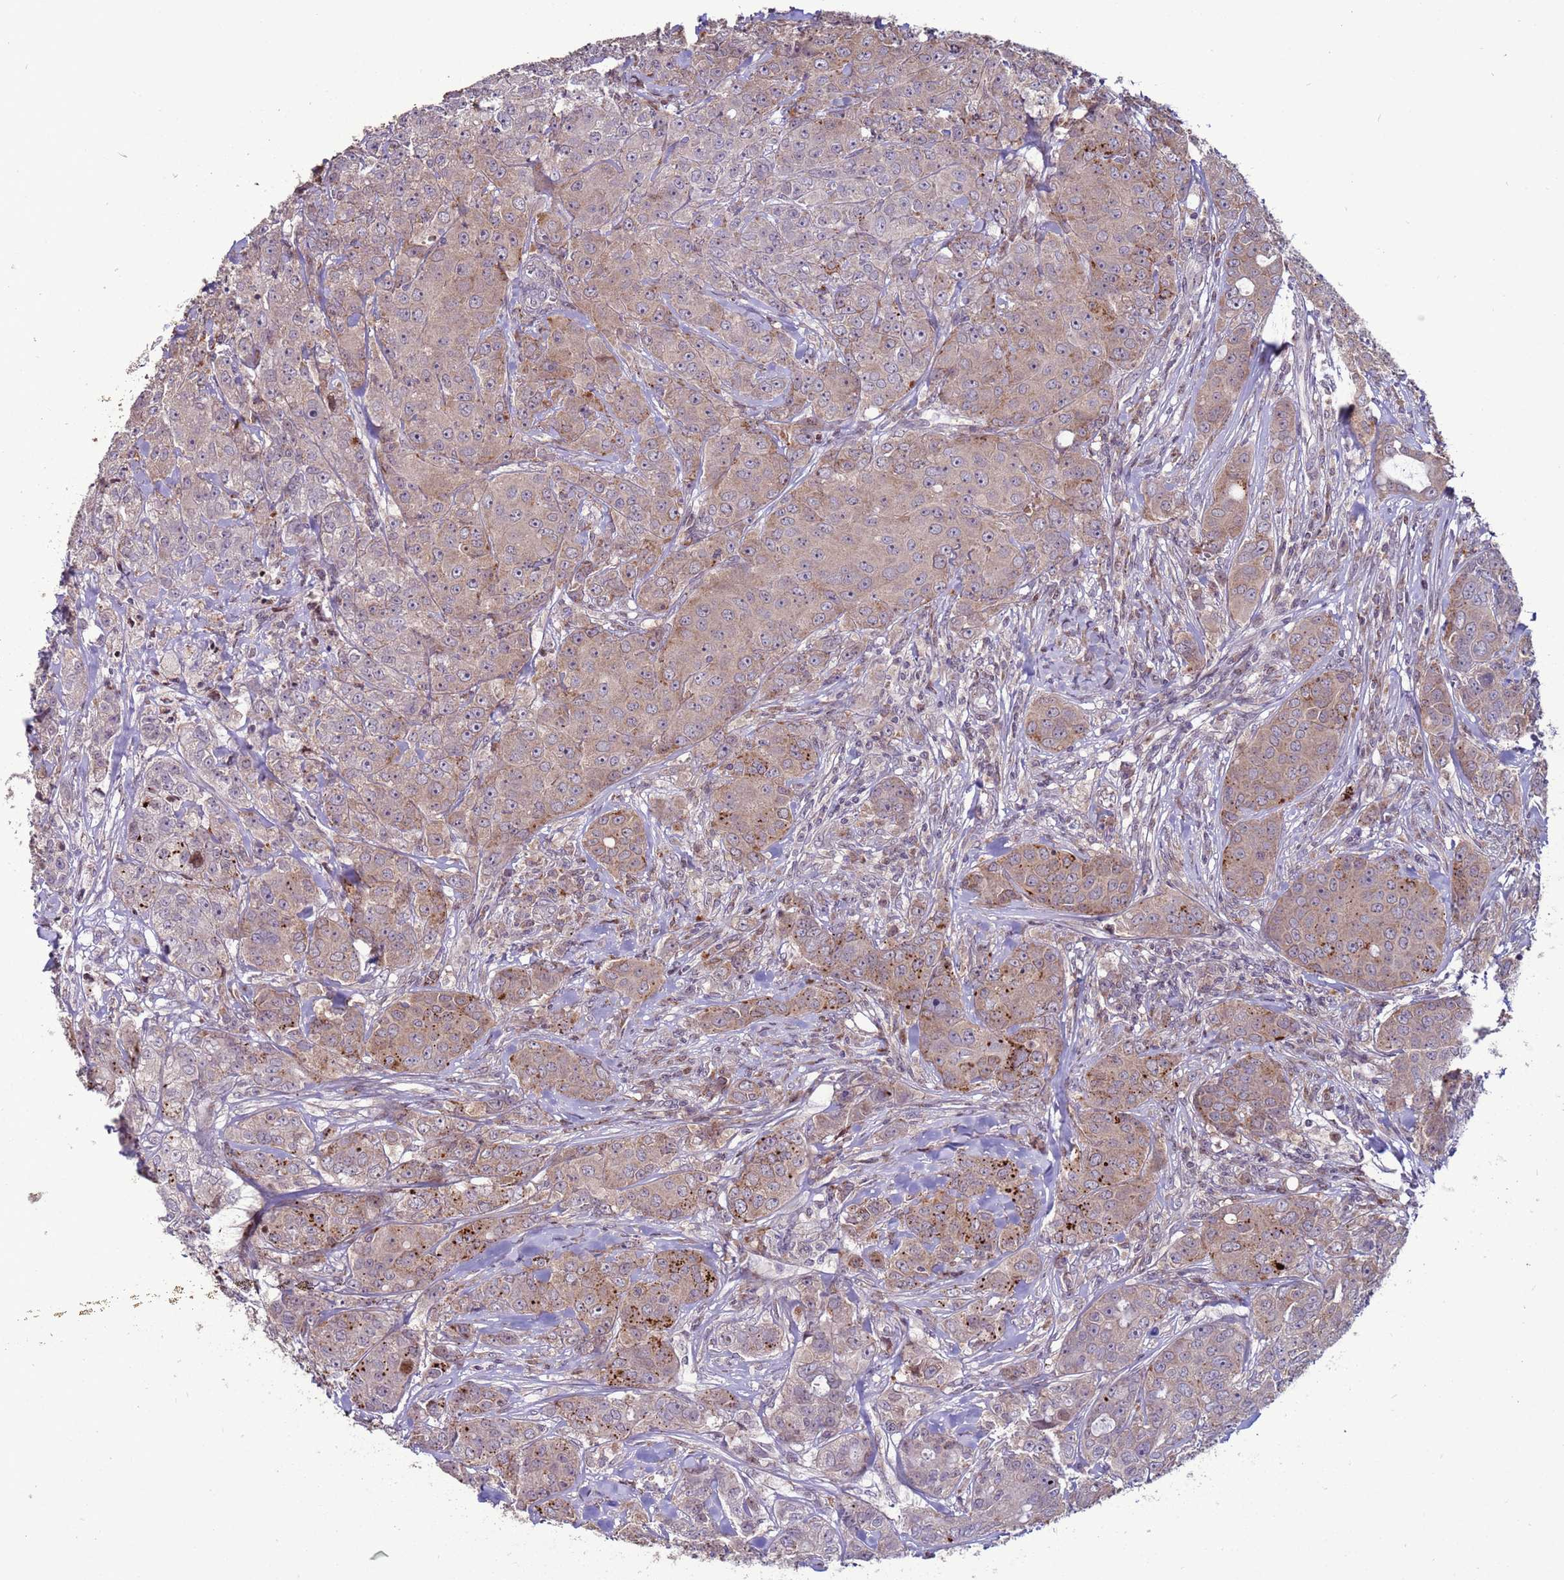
{"staining": {"intensity": "moderate", "quantity": "<25%", "location": "cytoplasmic/membranous"}, "tissue": "breast cancer", "cell_type": "Tumor cells", "image_type": "cancer", "snomed": [{"axis": "morphology", "description": "Duct carcinoma"}, {"axis": "topography", "description": "Breast"}], "caption": "Protein staining reveals moderate cytoplasmic/membranous expression in about <25% of tumor cells in intraductal carcinoma (breast).", "gene": "HGH1", "patient": {"sex": "female", "age": 43}}